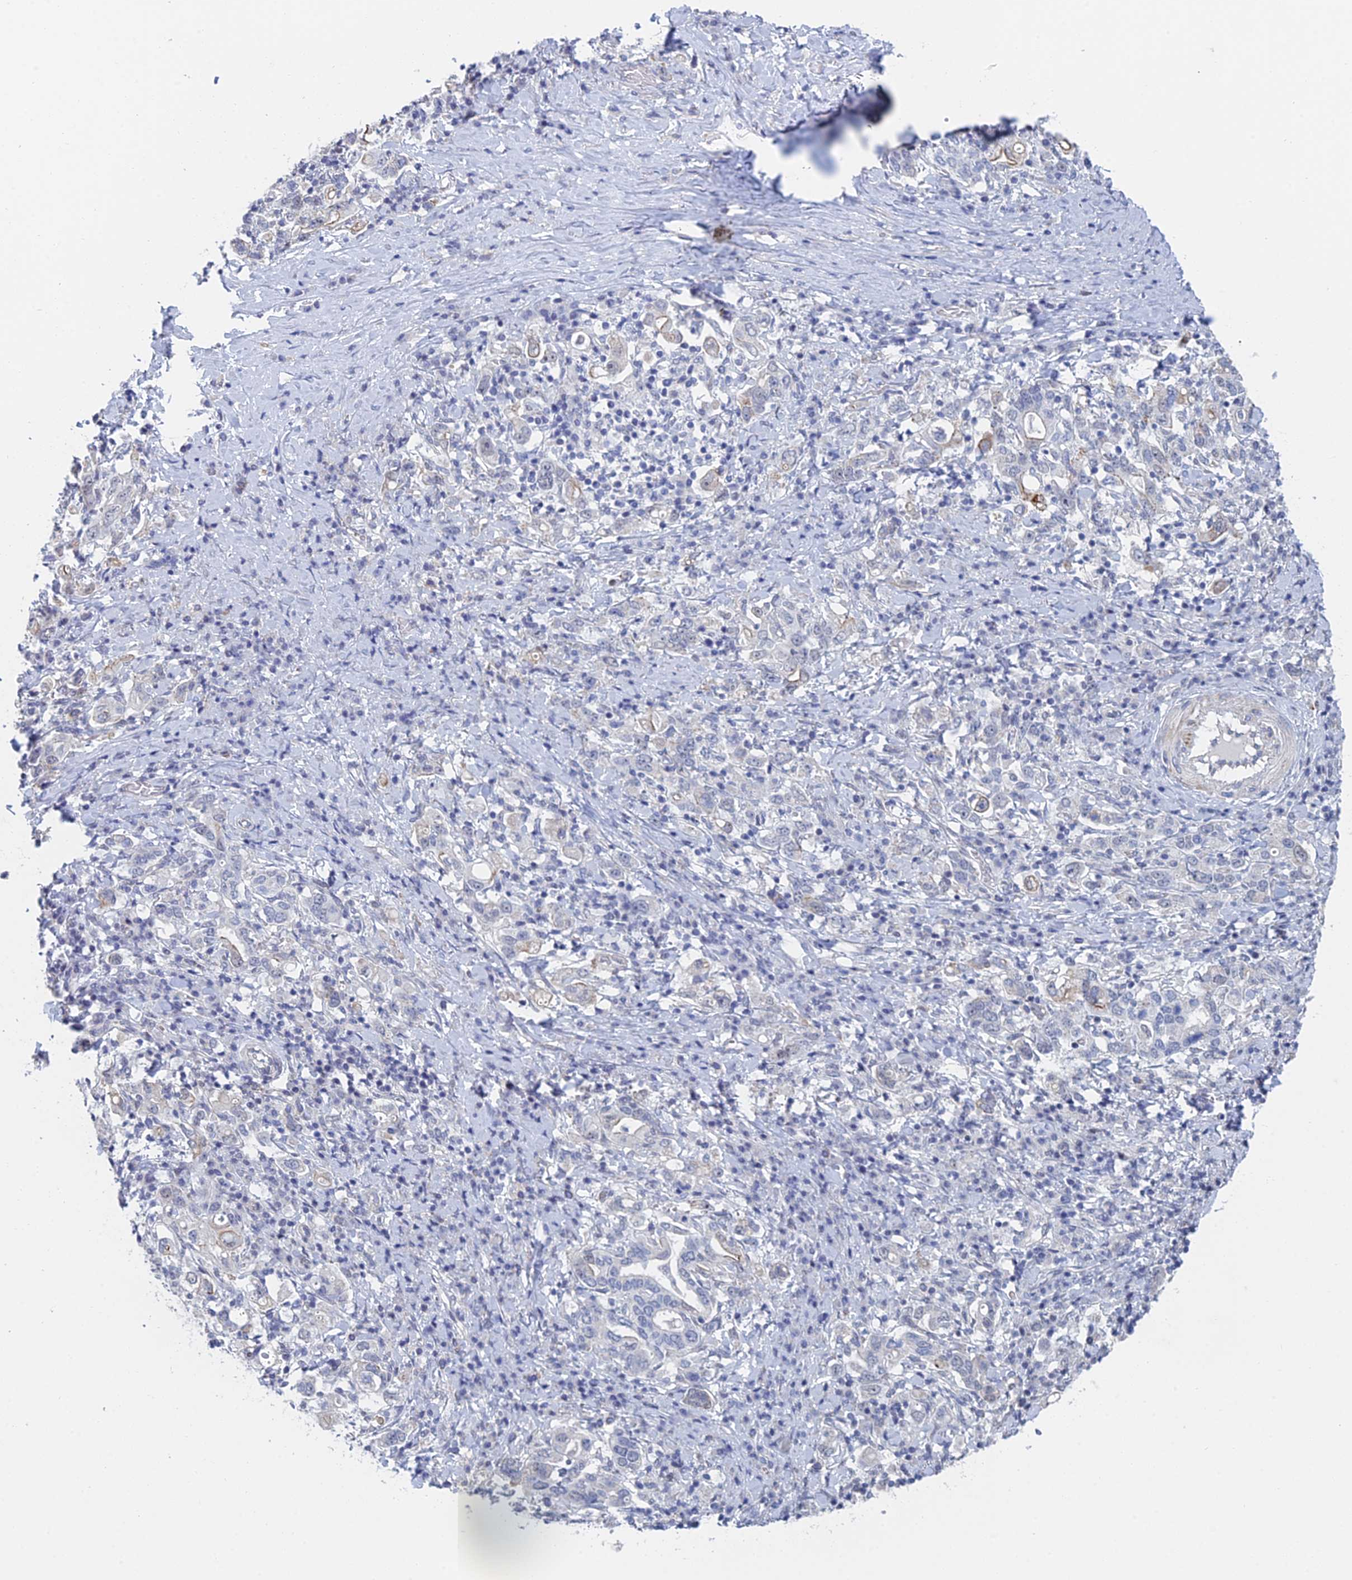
{"staining": {"intensity": "negative", "quantity": "none", "location": "none"}, "tissue": "stomach cancer", "cell_type": "Tumor cells", "image_type": "cancer", "snomed": [{"axis": "morphology", "description": "Adenocarcinoma, NOS"}, {"axis": "topography", "description": "Stomach, upper"}, {"axis": "topography", "description": "Stomach"}], "caption": "Stomach cancer (adenocarcinoma) was stained to show a protein in brown. There is no significant expression in tumor cells.", "gene": "GMNC", "patient": {"sex": "male", "age": 62}}